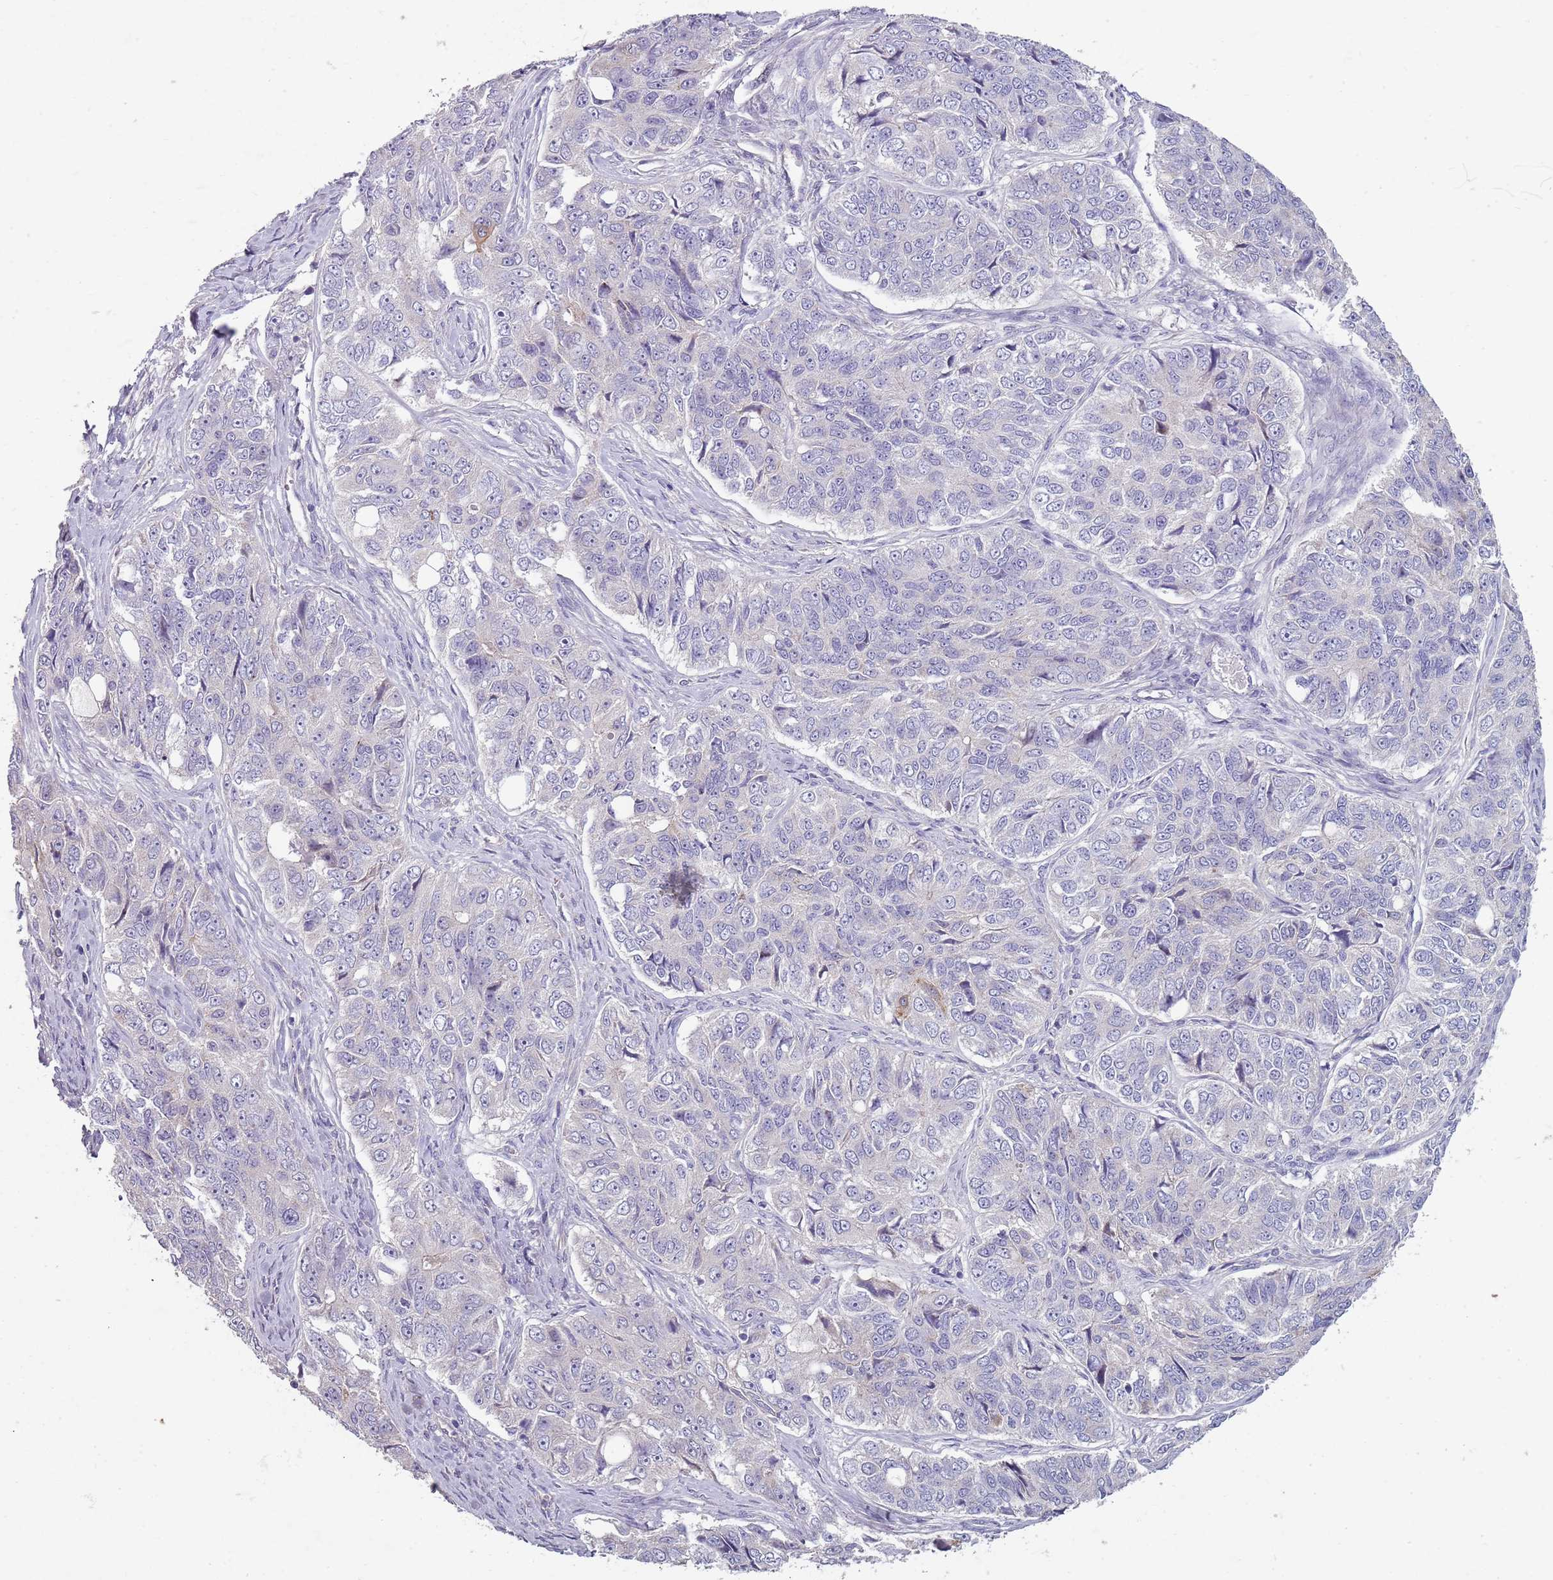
{"staining": {"intensity": "negative", "quantity": "none", "location": "none"}, "tissue": "ovarian cancer", "cell_type": "Tumor cells", "image_type": "cancer", "snomed": [{"axis": "morphology", "description": "Carcinoma, endometroid"}, {"axis": "topography", "description": "Ovary"}], "caption": "Immunohistochemistry (IHC) of ovarian cancer (endometroid carcinoma) demonstrates no expression in tumor cells.", "gene": "ZNF583", "patient": {"sex": "female", "age": 51}}